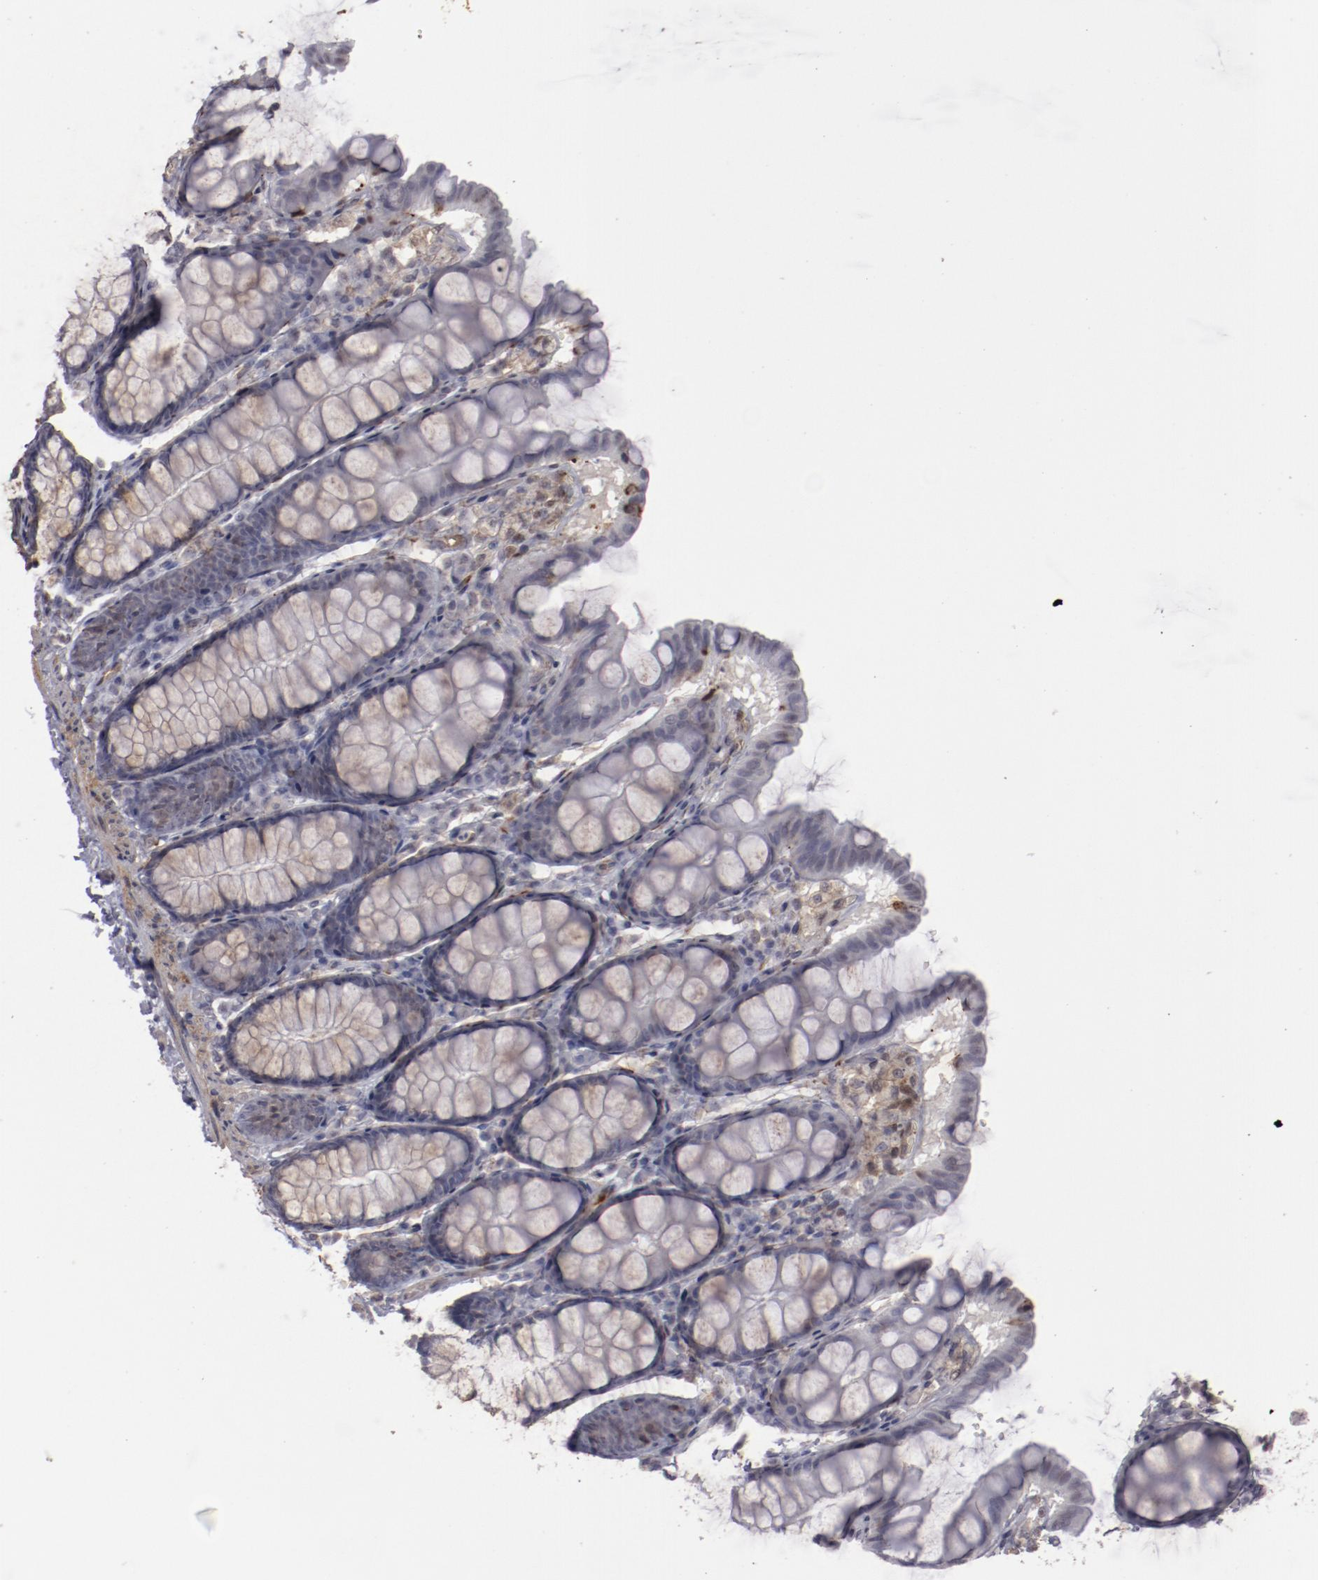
{"staining": {"intensity": "weak", "quantity": "25%-75%", "location": "cytoplasmic/membranous"}, "tissue": "colon", "cell_type": "Endothelial cells", "image_type": "normal", "snomed": [{"axis": "morphology", "description": "Normal tissue, NOS"}, {"axis": "topography", "description": "Colon"}], "caption": "This is an image of immunohistochemistry staining of unremarkable colon, which shows weak staining in the cytoplasmic/membranous of endothelial cells.", "gene": "LEF1", "patient": {"sex": "female", "age": 61}}